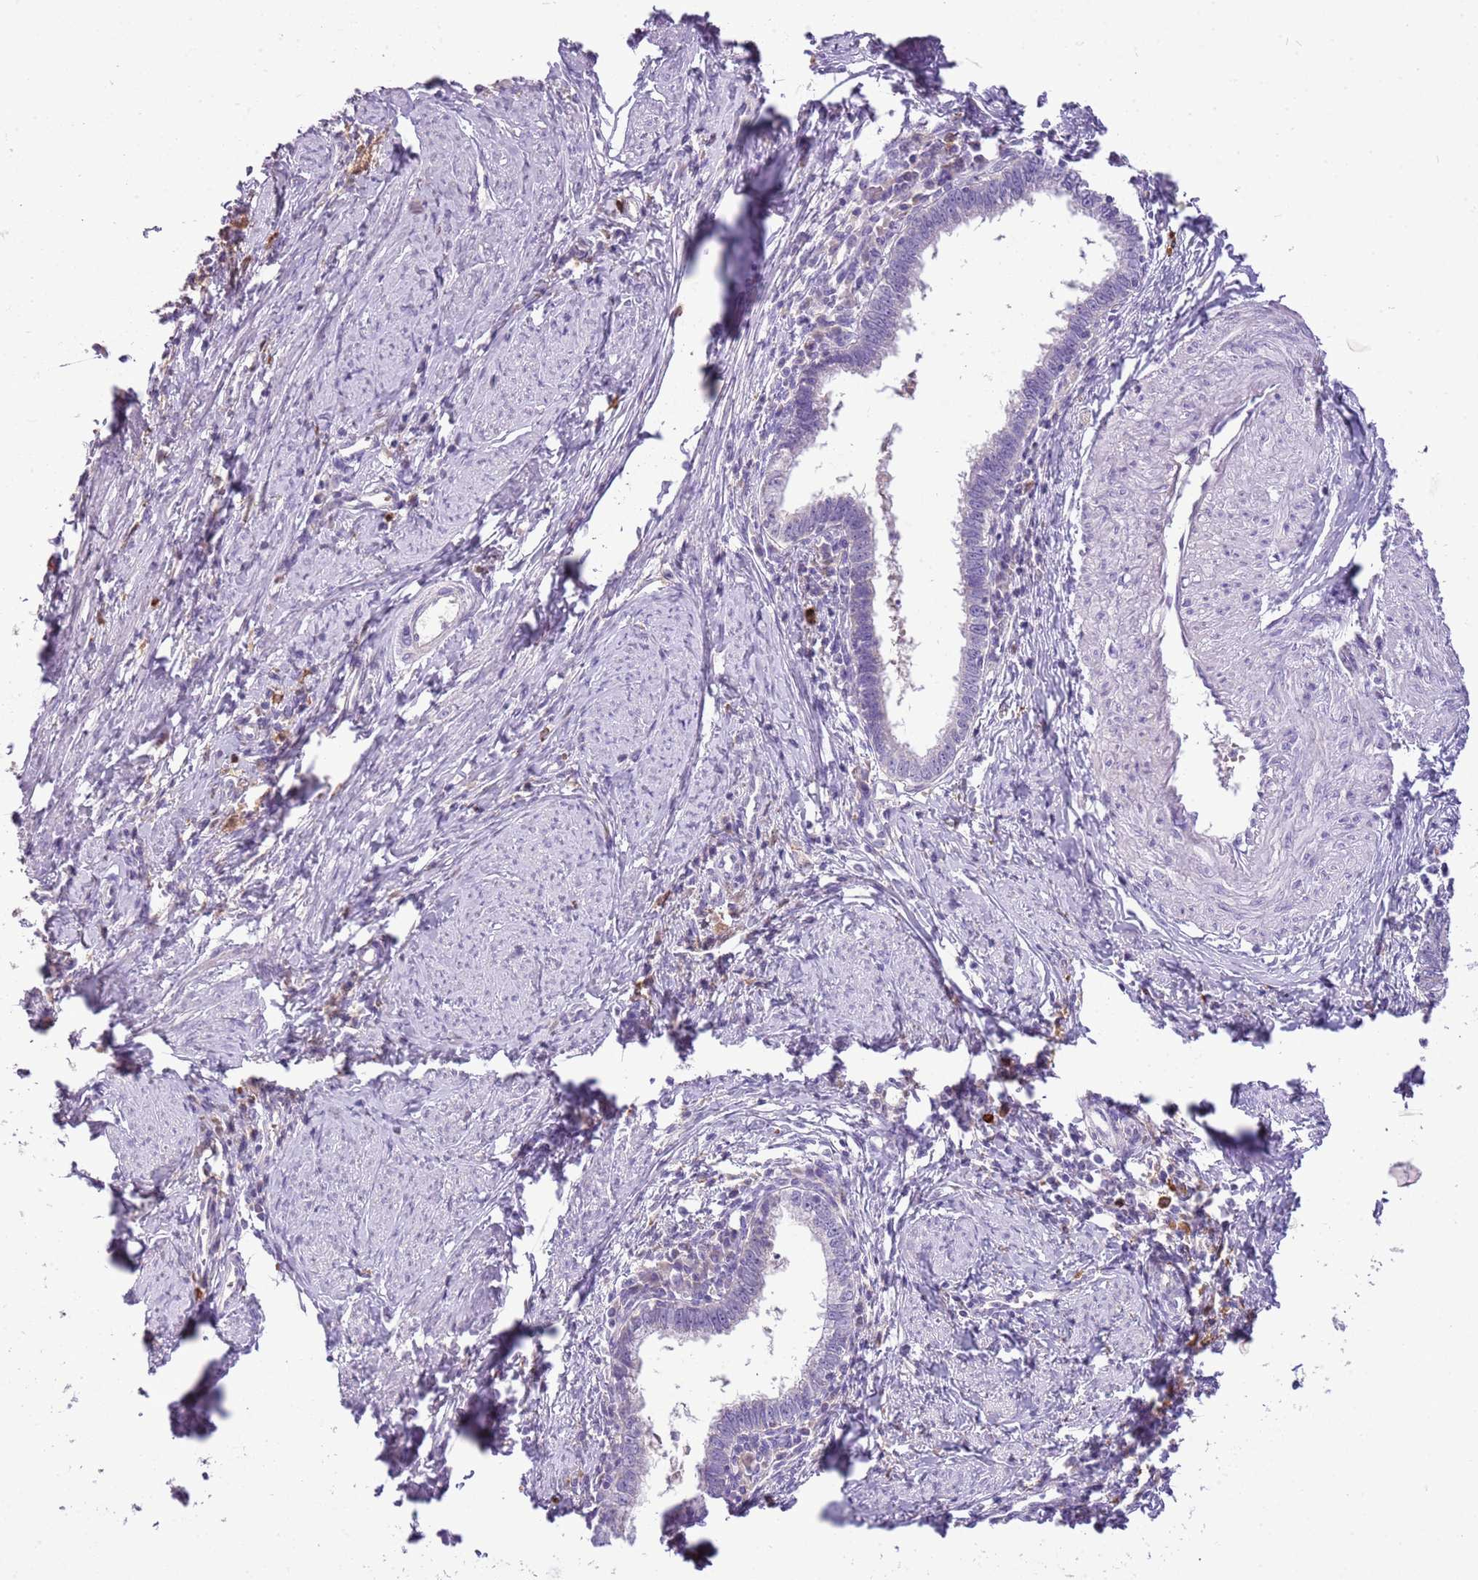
{"staining": {"intensity": "negative", "quantity": "none", "location": "none"}, "tissue": "cervical cancer", "cell_type": "Tumor cells", "image_type": "cancer", "snomed": [{"axis": "morphology", "description": "Adenocarcinoma, NOS"}, {"axis": "topography", "description": "Cervix"}], "caption": "Cervical cancer was stained to show a protein in brown. There is no significant expression in tumor cells.", "gene": "SCAMP5", "patient": {"sex": "female", "age": 36}}